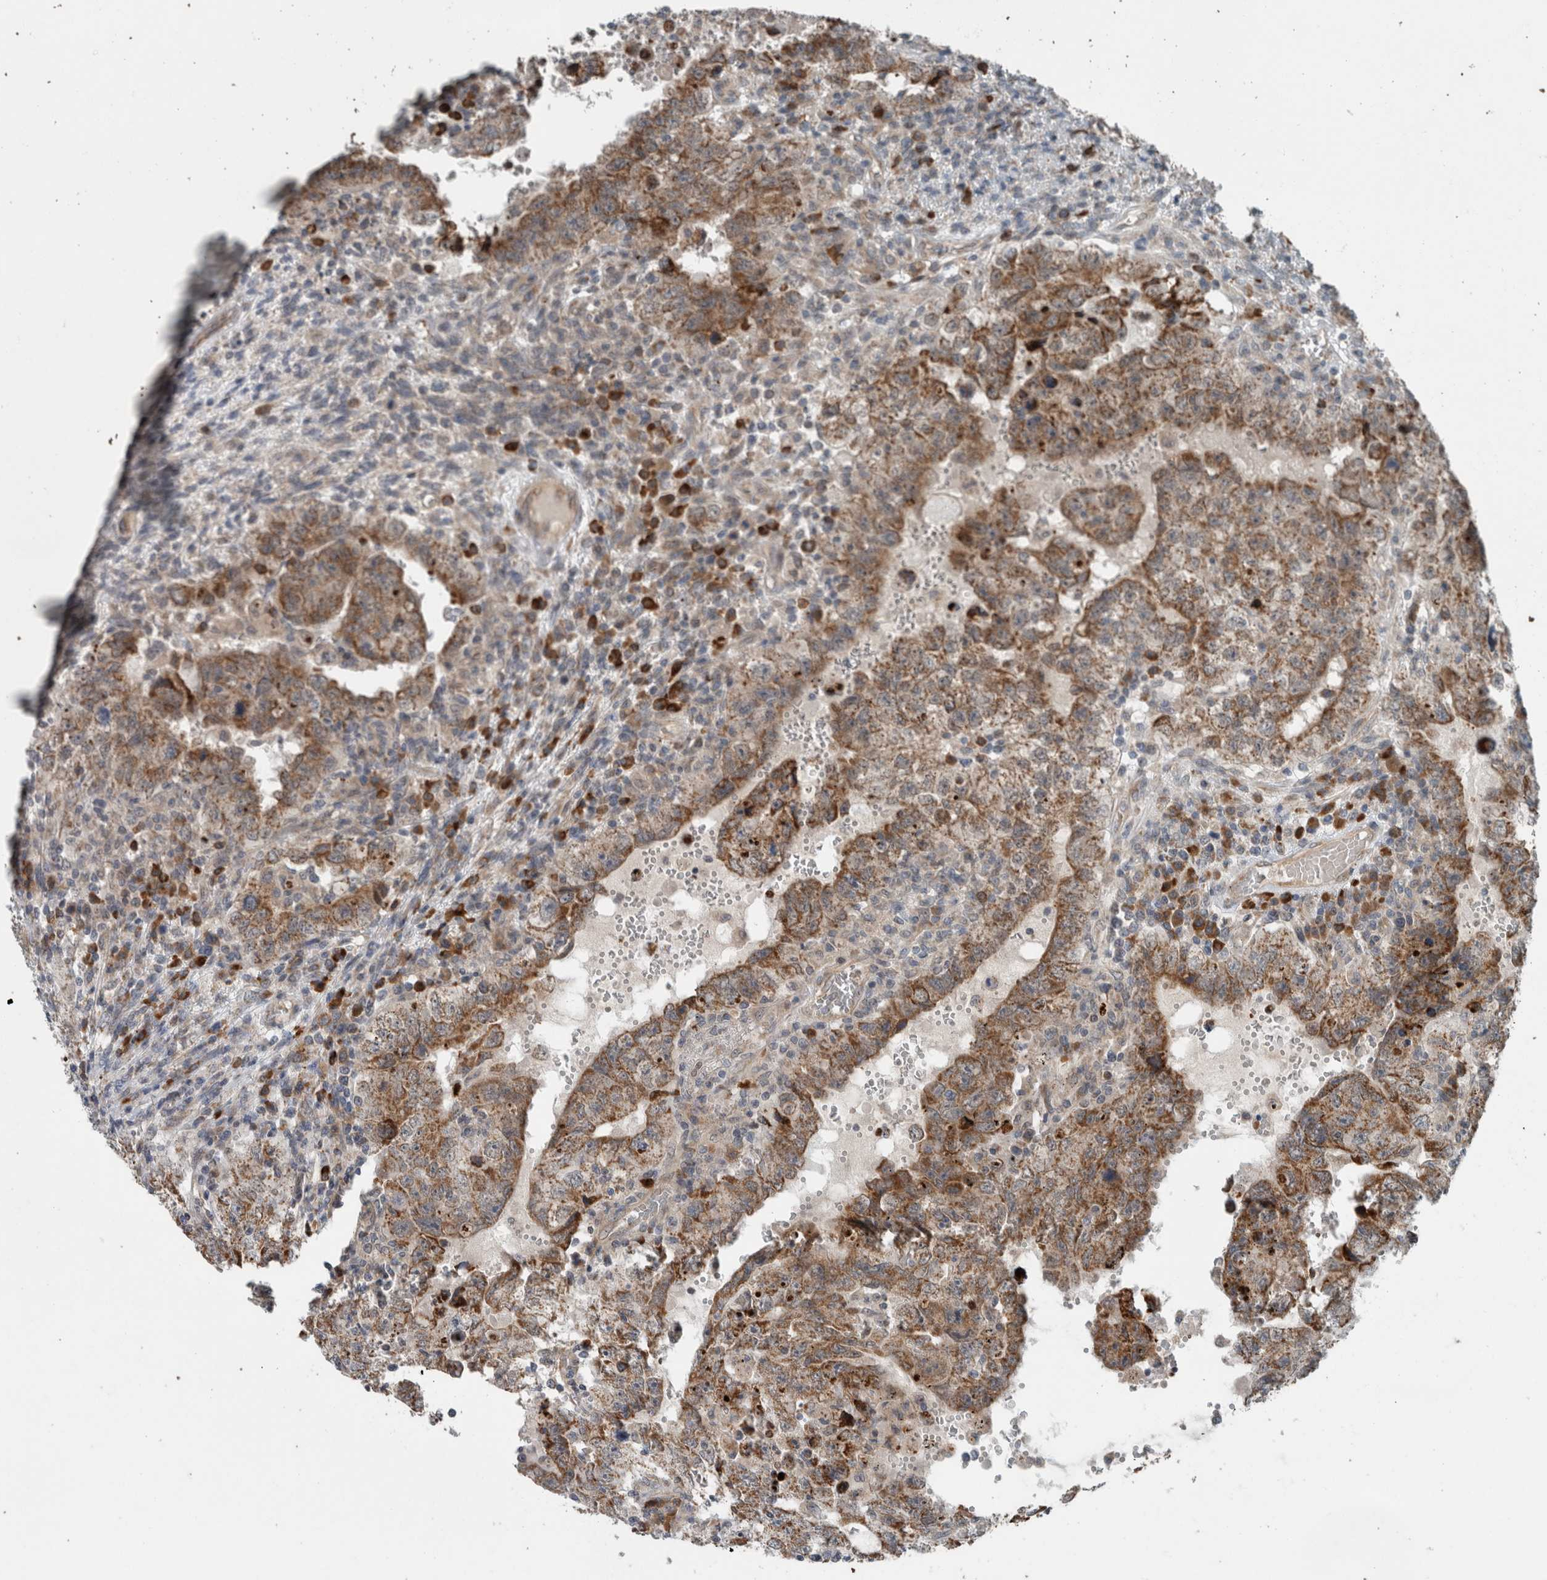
{"staining": {"intensity": "moderate", "quantity": ">75%", "location": "cytoplasmic/membranous"}, "tissue": "testis cancer", "cell_type": "Tumor cells", "image_type": "cancer", "snomed": [{"axis": "morphology", "description": "Carcinoma, Embryonal, NOS"}, {"axis": "topography", "description": "Testis"}], "caption": "DAB immunohistochemical staining of embryonal carcinoma (testis) reveals moderate cytoplasmic/membranous protein positivity in about >75% of tumor cells.", "gene": "GBA2", "patient": {"sex": "male", "age": 26}}